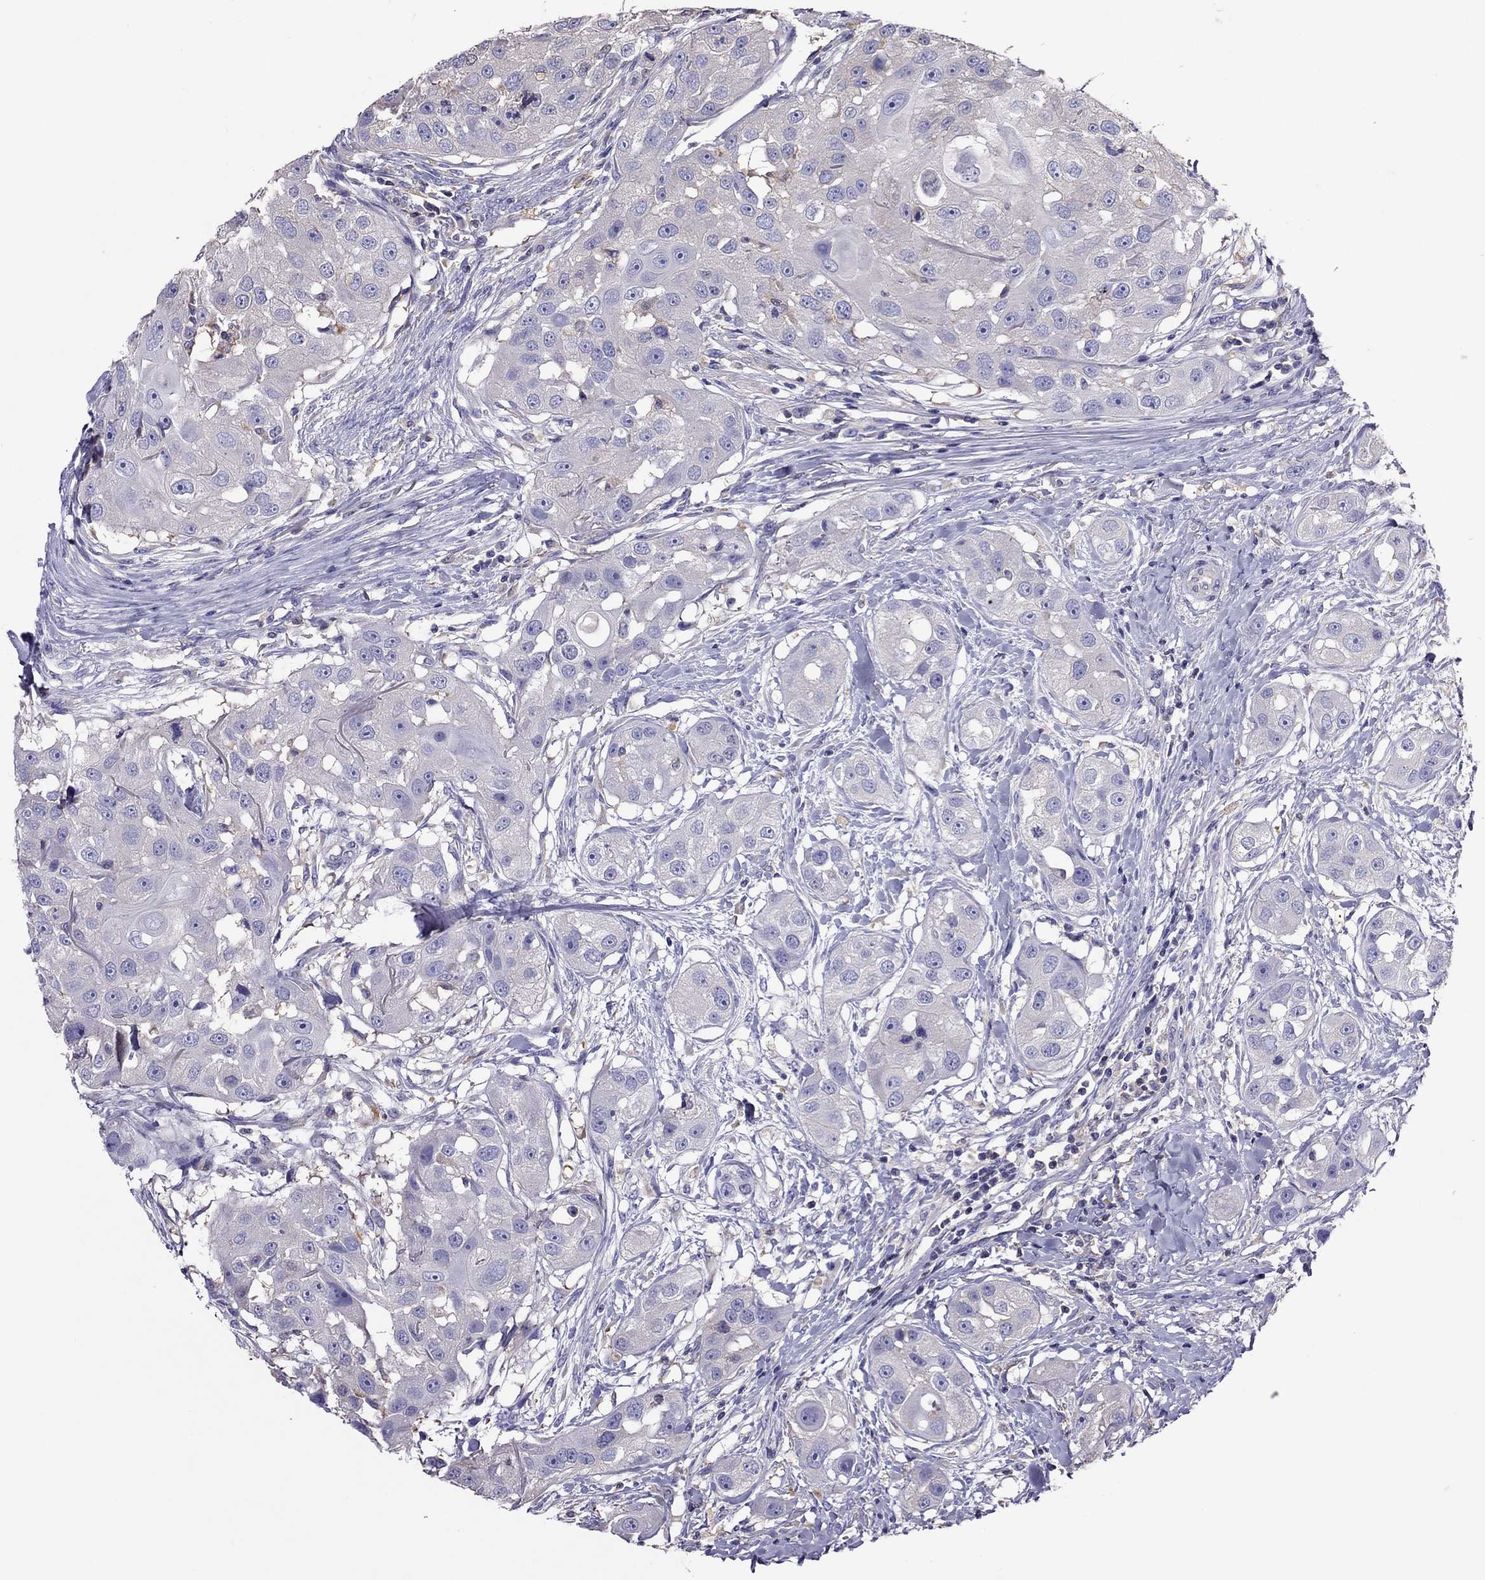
{"staining": {"intensity": "negative", "quantity": "none", "location": "none"}, "tissue": "head and neck cancer", "cell_type": "Tumor cells", "image_type": "cancer", "snomed": [{"axis": "morphology", "description": "Squamous cell carcinoma, NOS"}, {"axis": "topography", "description": "Head-Neck"}], "caption": "Immunohistochemistry of head and neck cancer (squamous cell carcinoma) displays no expression in tumor cells. (Brightfield microscopy of DAB IHC at high magnification).", "gene": "TEX22", "patient": {"sex": "male", "age": 51}}